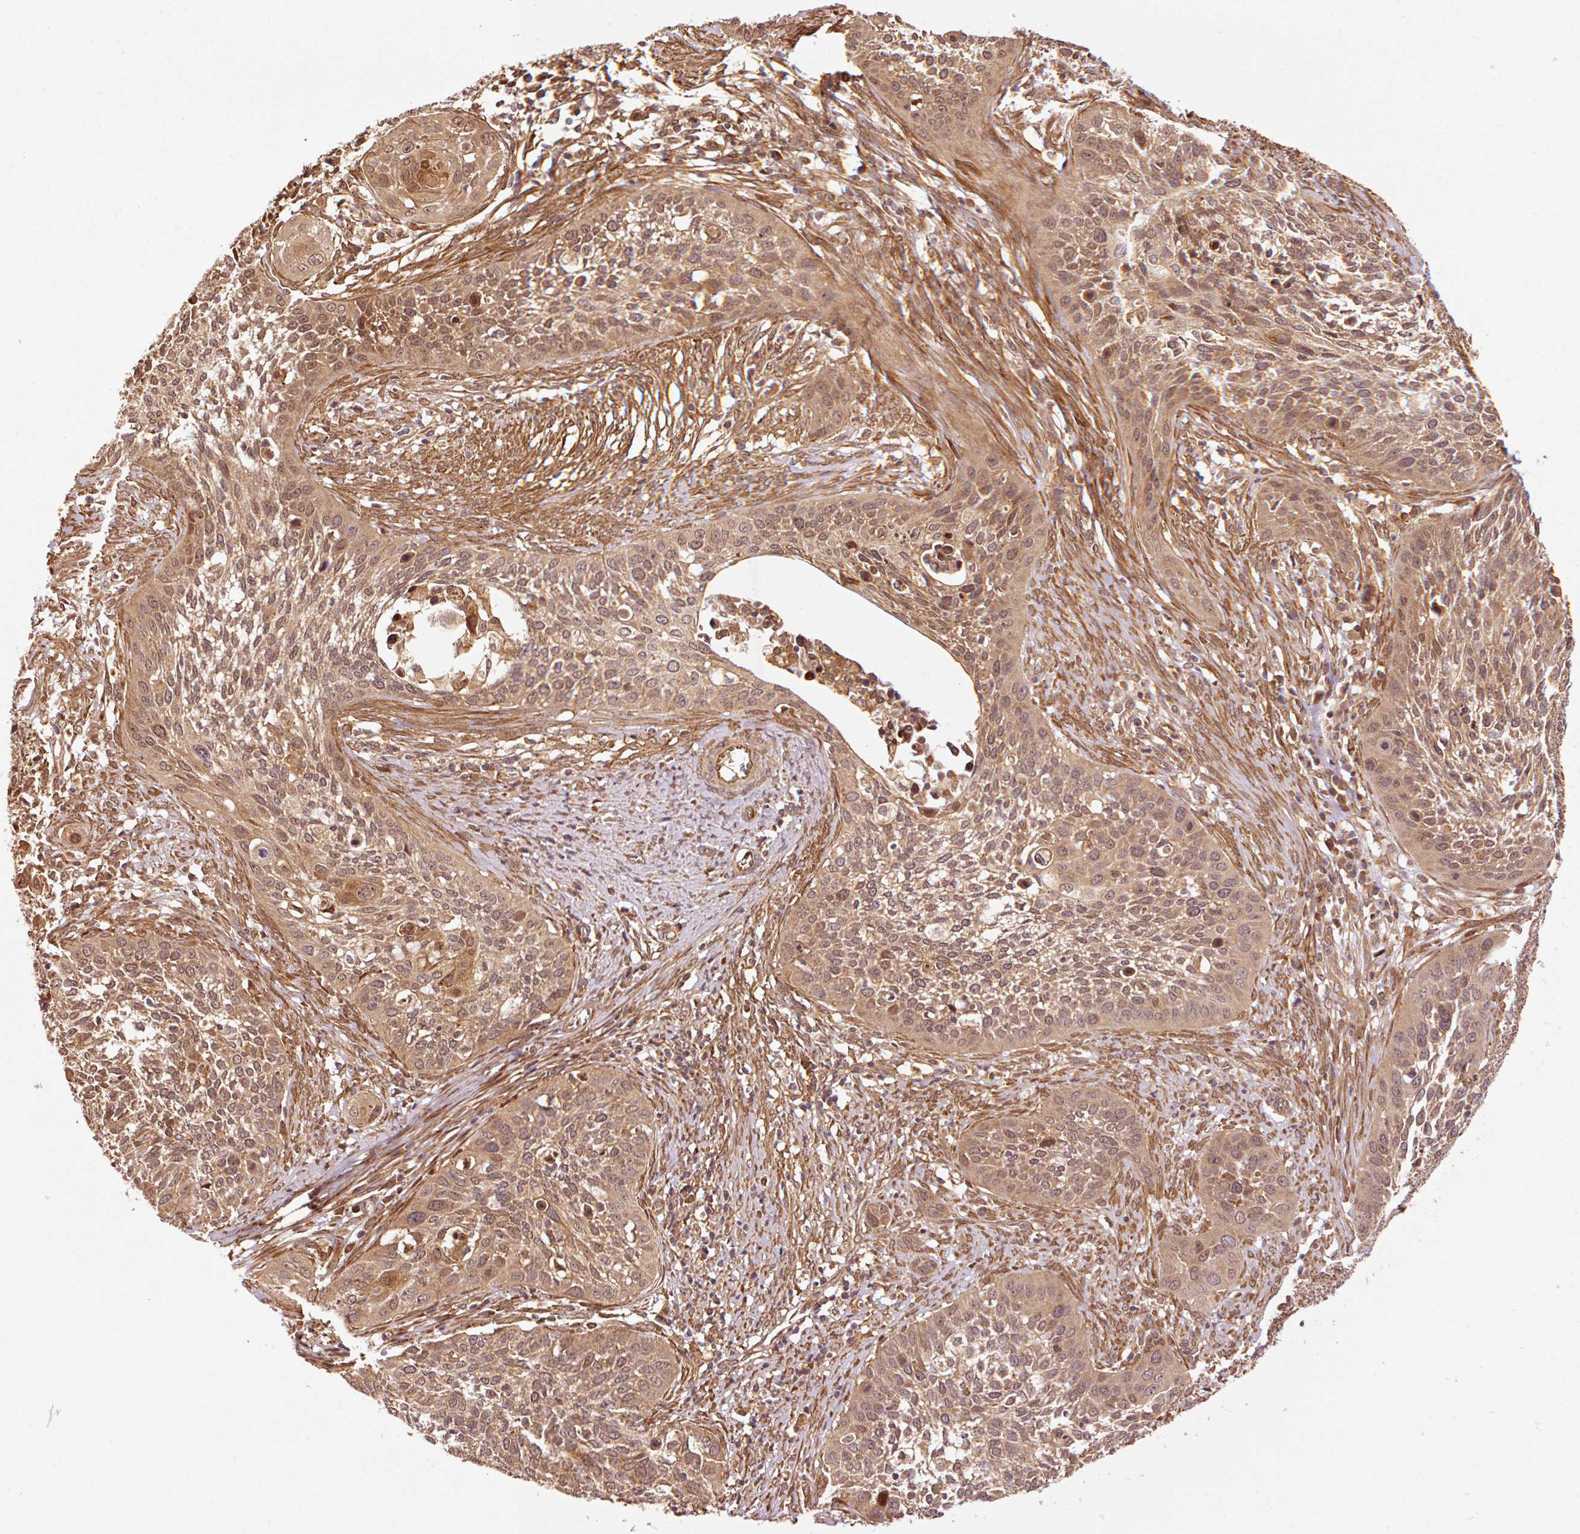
{"staining": {"intensity": "moderate", "quantity": ">75%", "location": "cytoplasmic/membranous,nuclear"}, "tissue": "cervical cancer", "cell_type": "Tumor cells", "image_type": "cancer", "snomed": [{"axis": "morphology", "description": "Squamous cell carcinoma, NOS"}, {"axis": "topography", "description": "Cervix"}], "caption": "Cervical cancer (squamous cell carcinoma) stained for a protein shows moderate cytoplasmic/membranous and nuclear positivity in tumor cells. (IHC, brightfield microscopy, high magnification).", "gene": "OXER1", "patient": {"sex": "female", "age": 34}}